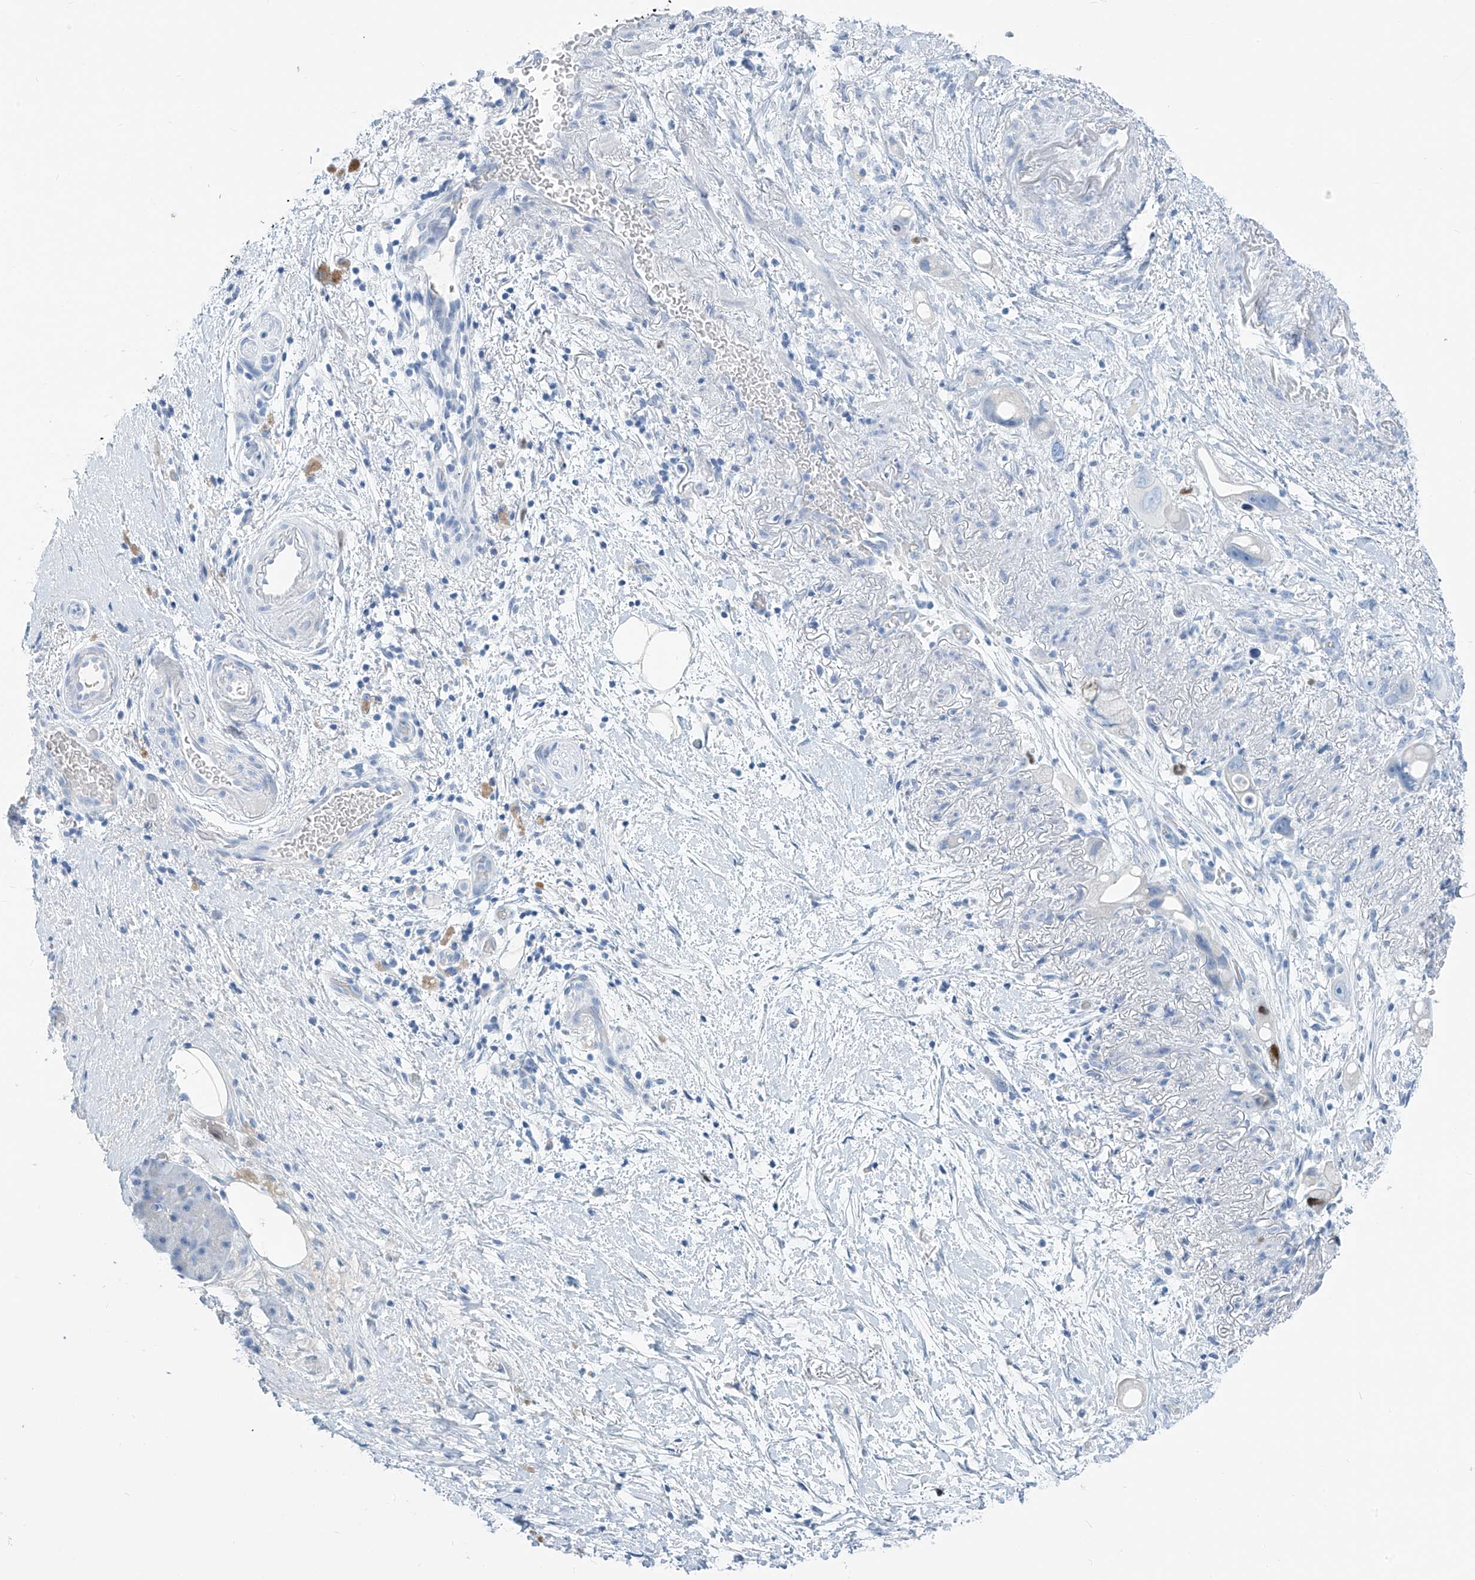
{"staining": {"intensity": "negative", "quantity": "none", "location": "none"}, "tissue": "pancreatic cancer", "cell_type": "Tumor cells", "image_type": "cancer", "snomed": [{"axis": "morphology", "description": "Normal tissue, NOS"}, {"axis": "morphology", "description": "Adenocarcinoma, NOS"}, {"axis": "topography", "description": "Pancreas"}], "caption": "Immunohistochemical staining of pancreatic cancer (adenocarcinoma) exhibits no significant staining in tumor cells. (DAB immunohistochemistry (IHC) with hematoxylin counter stain).", "gene": "SGO2", "patient": {"sex": "female", "age": 68}}